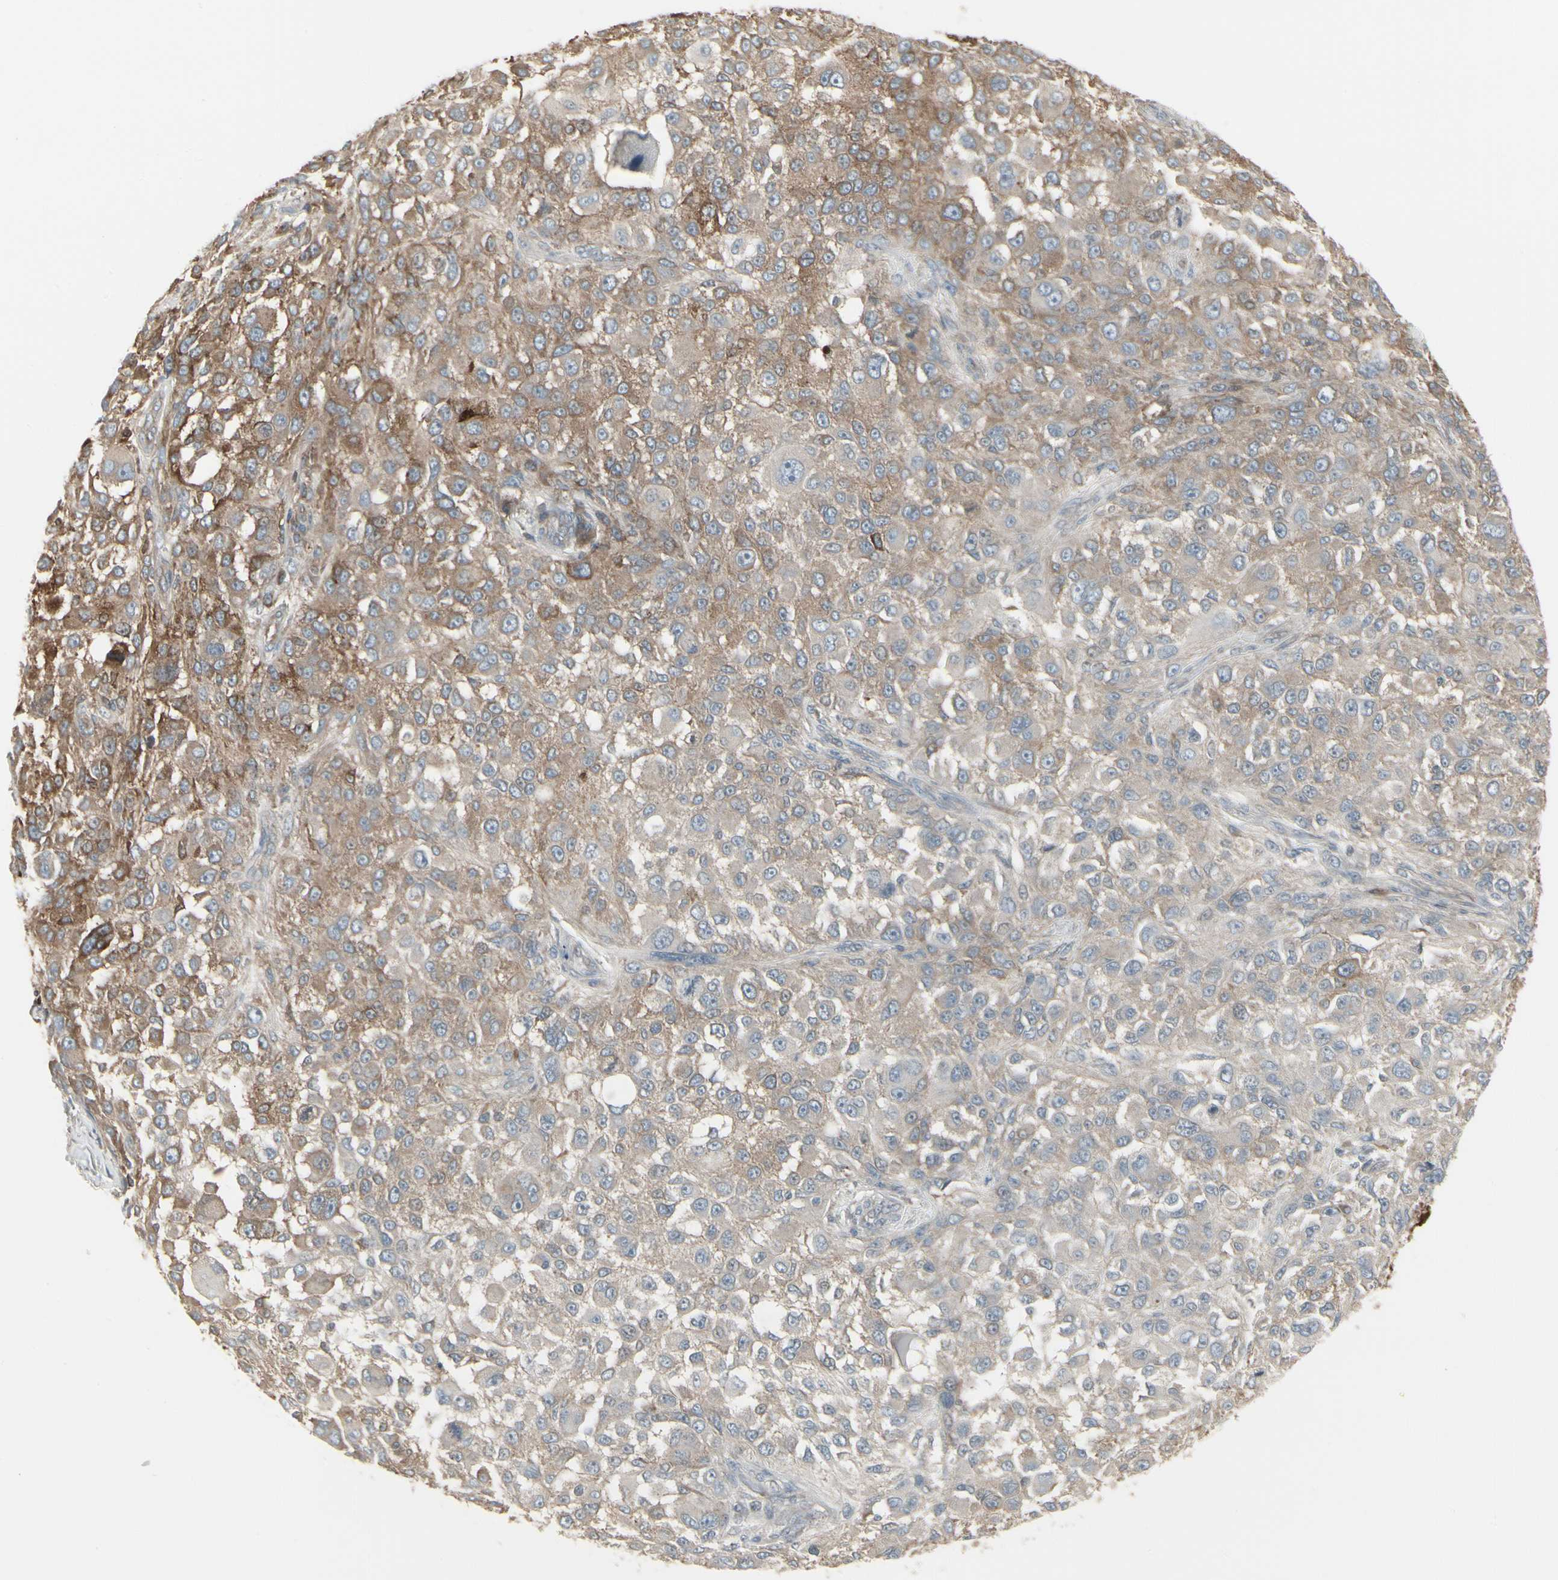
{"staining": {"intensity": "moderate", "quantity": ">75%", "location": "cytoplasmic/membranous"}, "tissue": "melanoma", "cell_type": "Tumor cells", "image_type": "cancer", "snomed": [{"axis": "morphology", "description": "Necrosis, NOS"}, {"axis": "morphology", "description": "Malignant melanoma, NOS"}, {"axis": "topography", "description": "Skin"}], "caption": "Immunohistochemical staining of human melanoma exhibits moderate cytoplasmic/membranous protein positivity in approximately >75% of tumor cells.", "gene": "EPS15", "patient": {"sex": "female", "age": 87}}